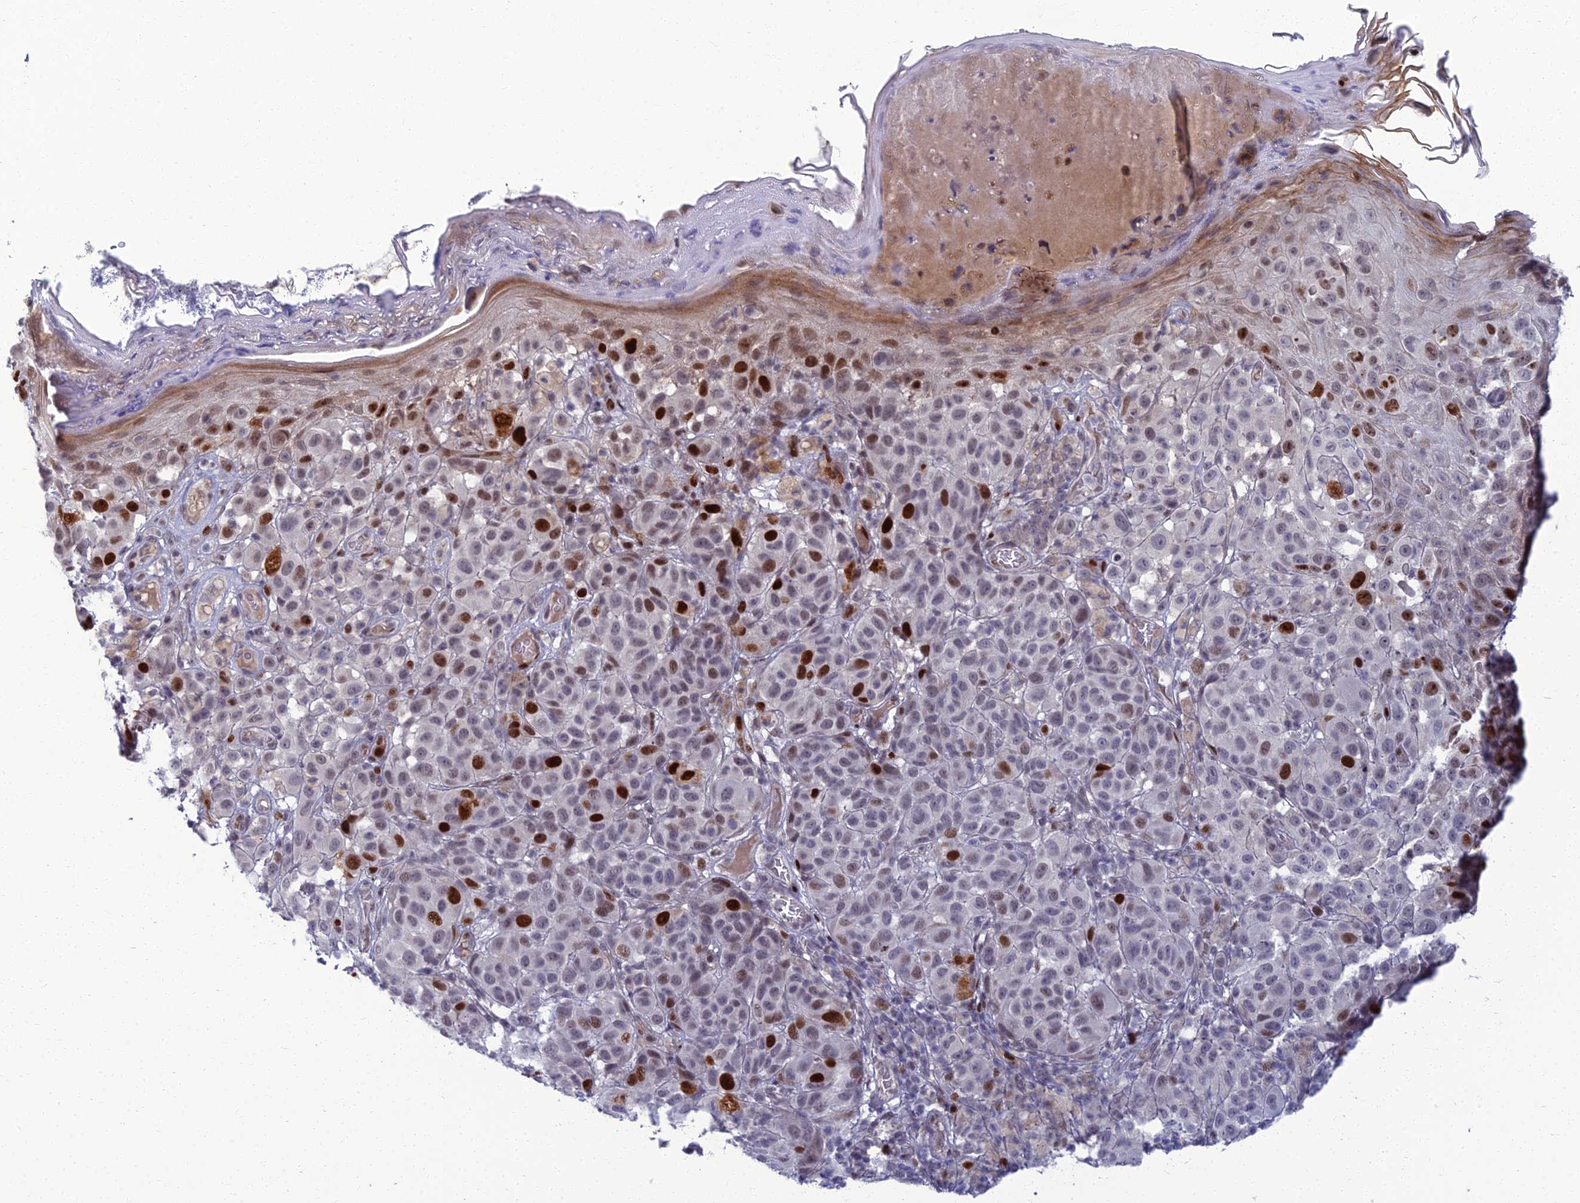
{"staining": {"intensity": "strong", "quantity": "<25%", "location": "nuclear"}, "tissue": "melanoma", "cell_type": "Tumor cells", "image_type": "cancer", "snomed": [{"axis": "morphology", "description": "Malignant melanoma, NOS"}, {"axis": "topography", "description": "Skin"}], "caption": "Malignant melanoma stained with a protein marker reveals strong staining in tumor cells.", "gene": "TAF9B", "patient": {"sex": "male", "age": 38}}